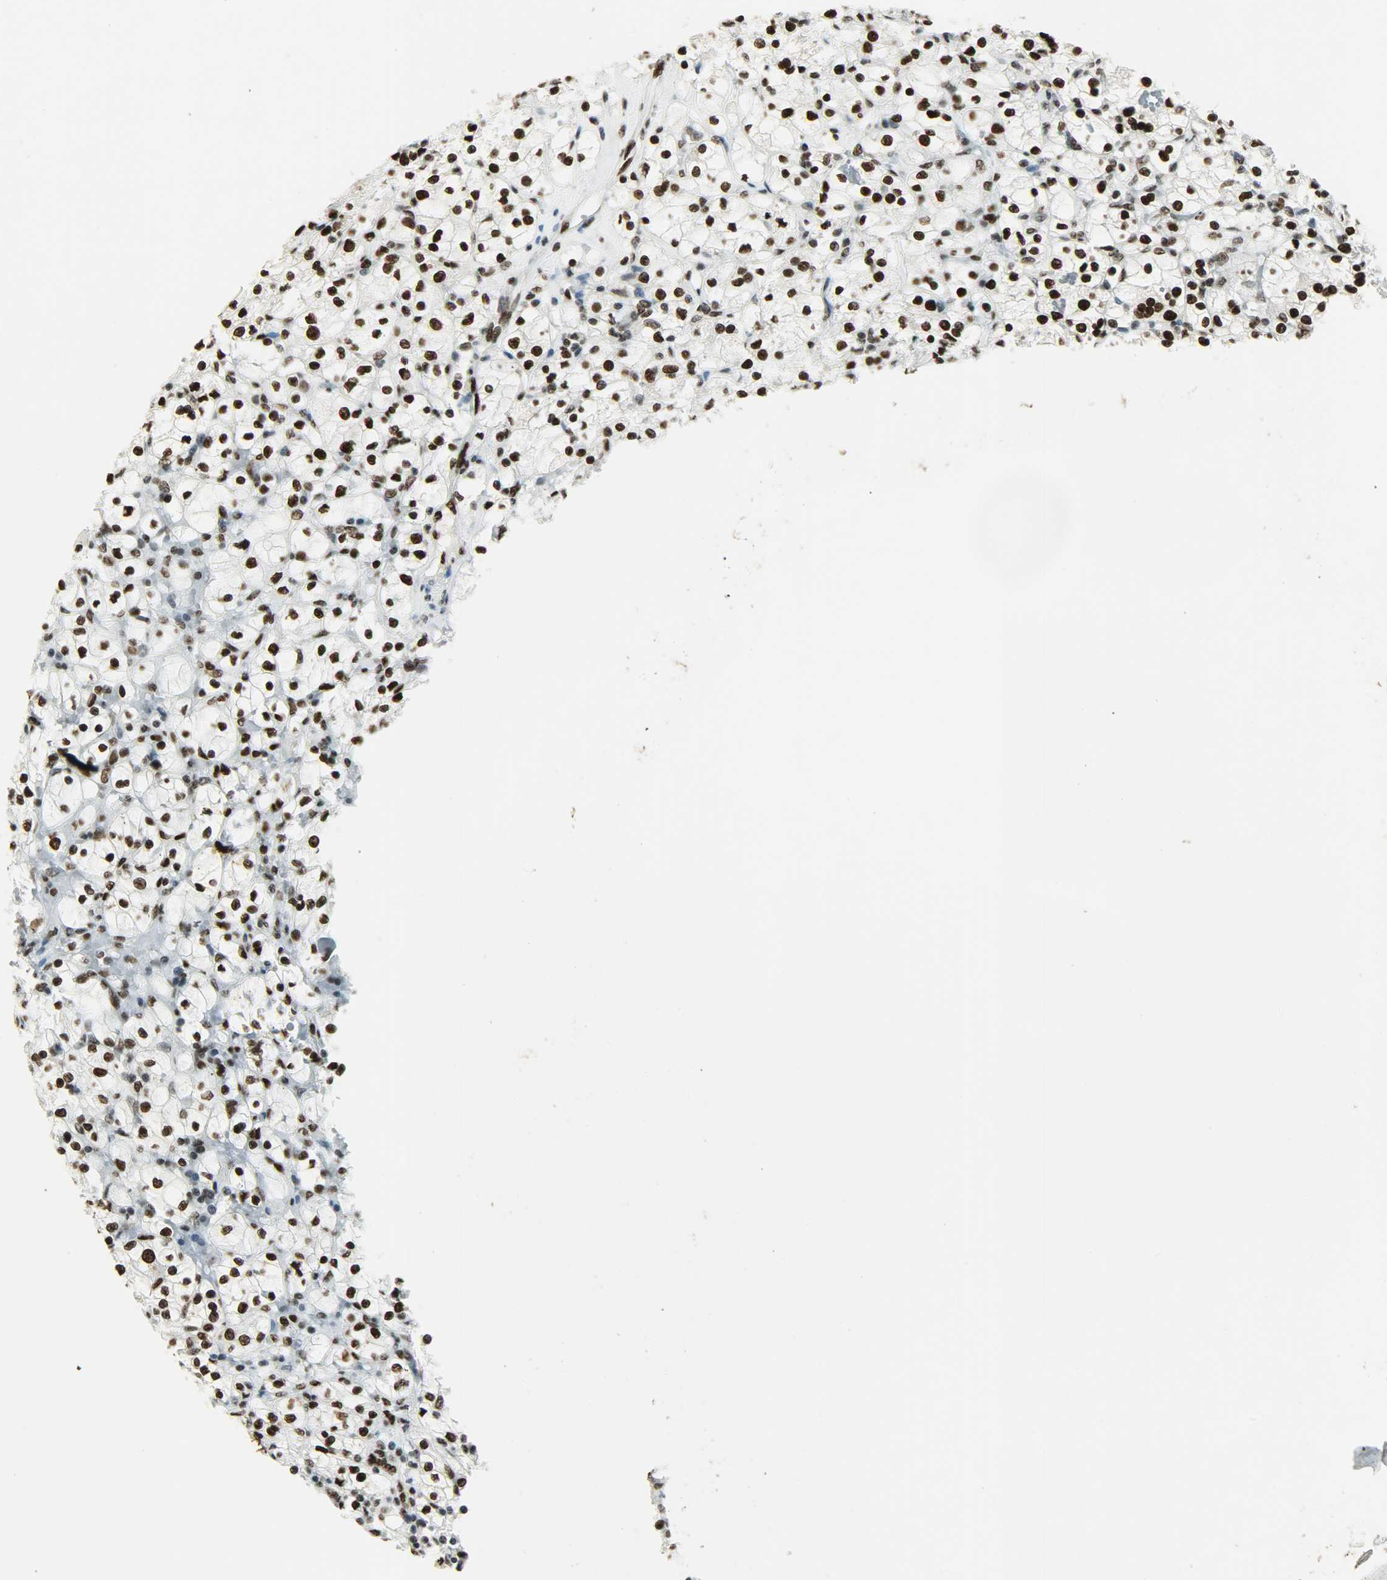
{"staining": {"intensity": "strong", "quantity": ">75%", "location": "nuclear"}, "tissue": "renal cancer", "cell_type": "Tumor cells", "image_type": "cancer", "snomed": [{"axis": "morphology", "description": "Adenocarcinoma, NOS"}, {"axis": "topography", "description": "Kidney"}], "caption": "Protein expression analysis of renal cancer reveals strong nuclear staining in approximately >75% of tumor cells.", "gene": "MYEF2", "patient": {"sex": "female", "age": 83}}